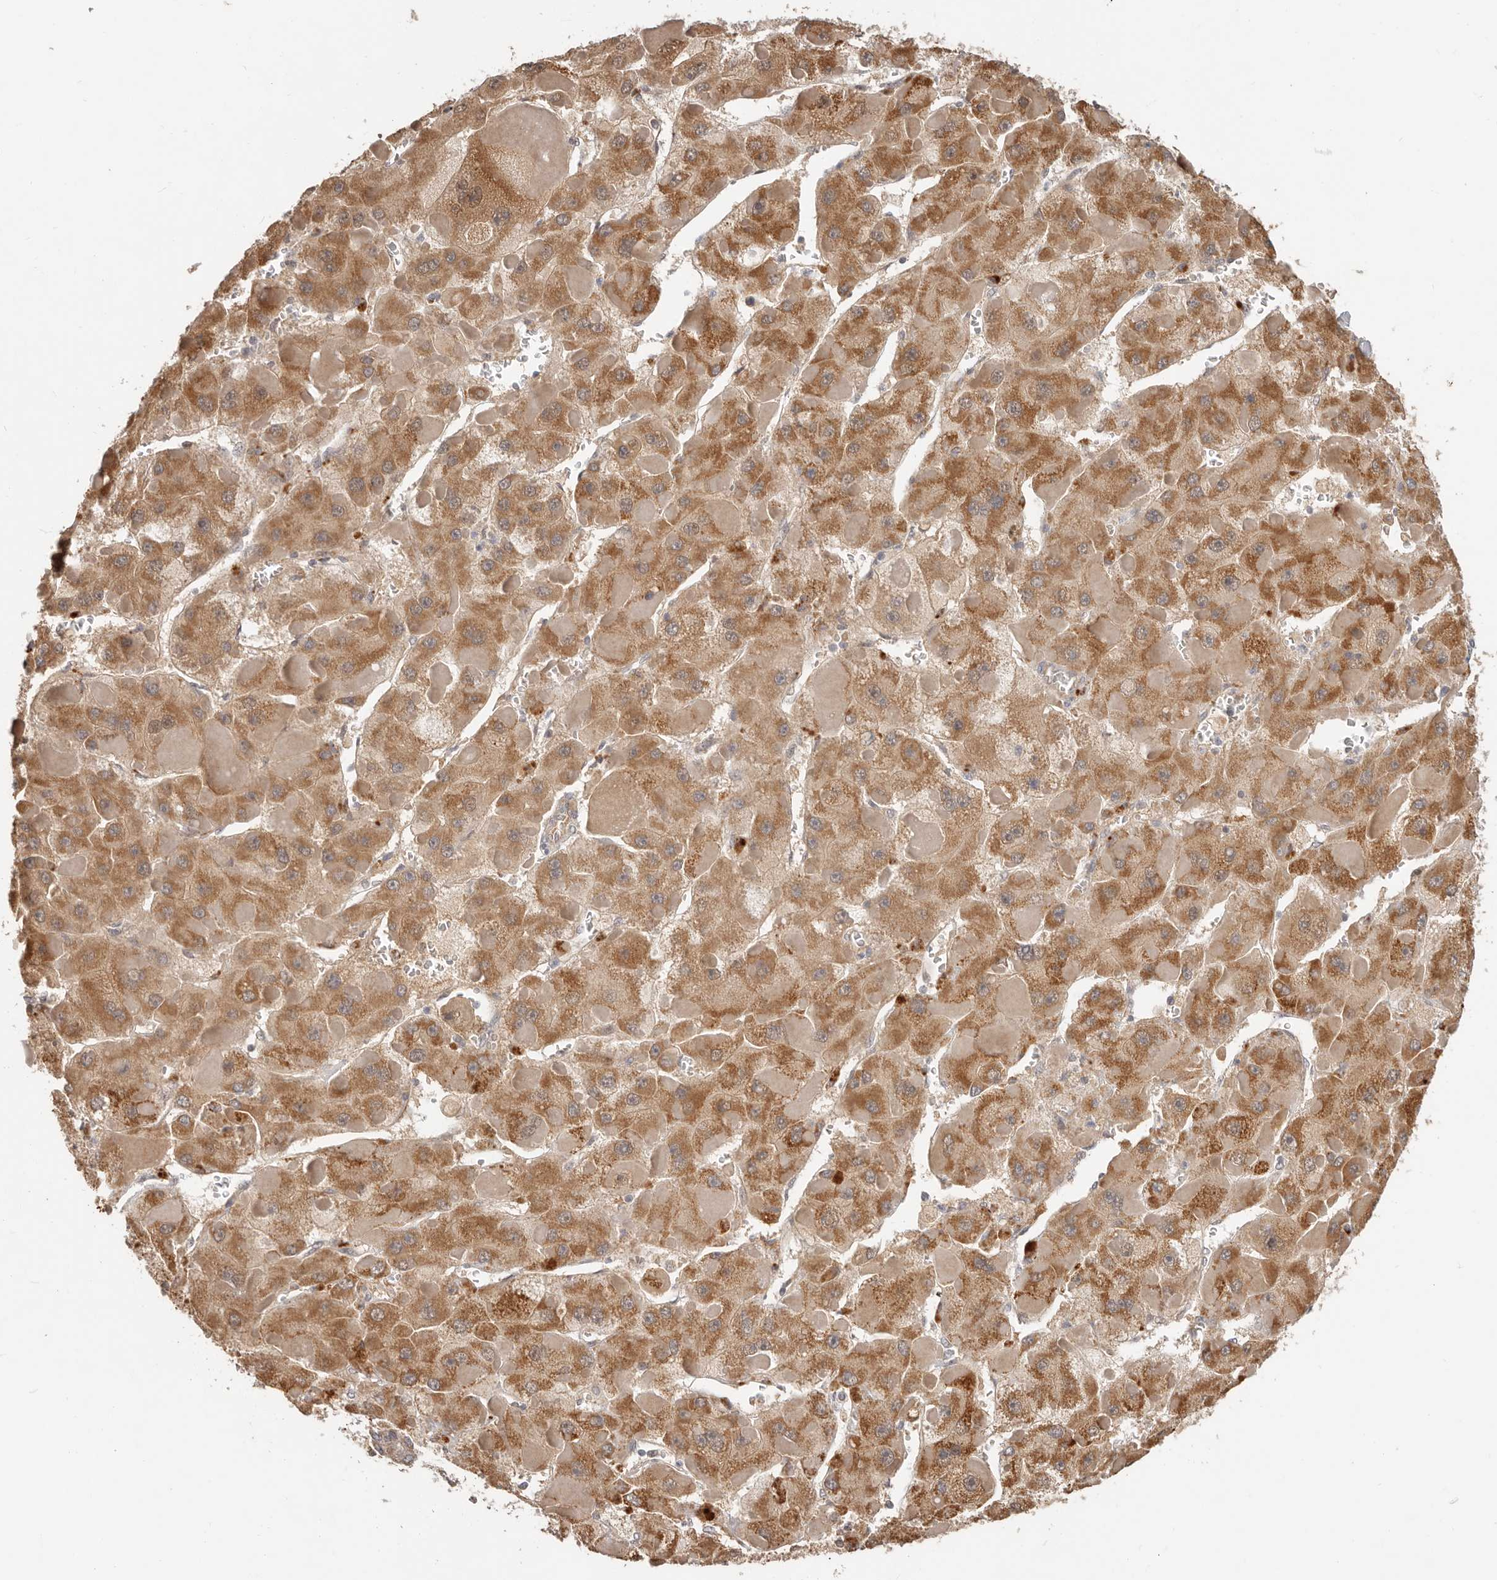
{"staining": {"intensity": "moderate", "quantity": ">75%", "location": "cytoplasmic/membranous"}, "tissue": "liver cancer", "cell_type": "Tumor cells", "image_type": "cancer", "snomed": [{"axis": "morphology", "description": "Carcinoma, Hepatocellular, NOS"}, {"axis": "topography", "description": "Liver"}], "caption": "IHC (DAB) staining of human hepatocellular carcinoma (liver) shows moderate cytoplasmic/membranous protein positivity in approximately >75% of tumor cells. (DAB (3,3'-diaminobenzidine) = brown stain, brightfield microscopy at high magnification).", "gene": "MTFR2", "patient": {"sex": "female", "age": 73}}